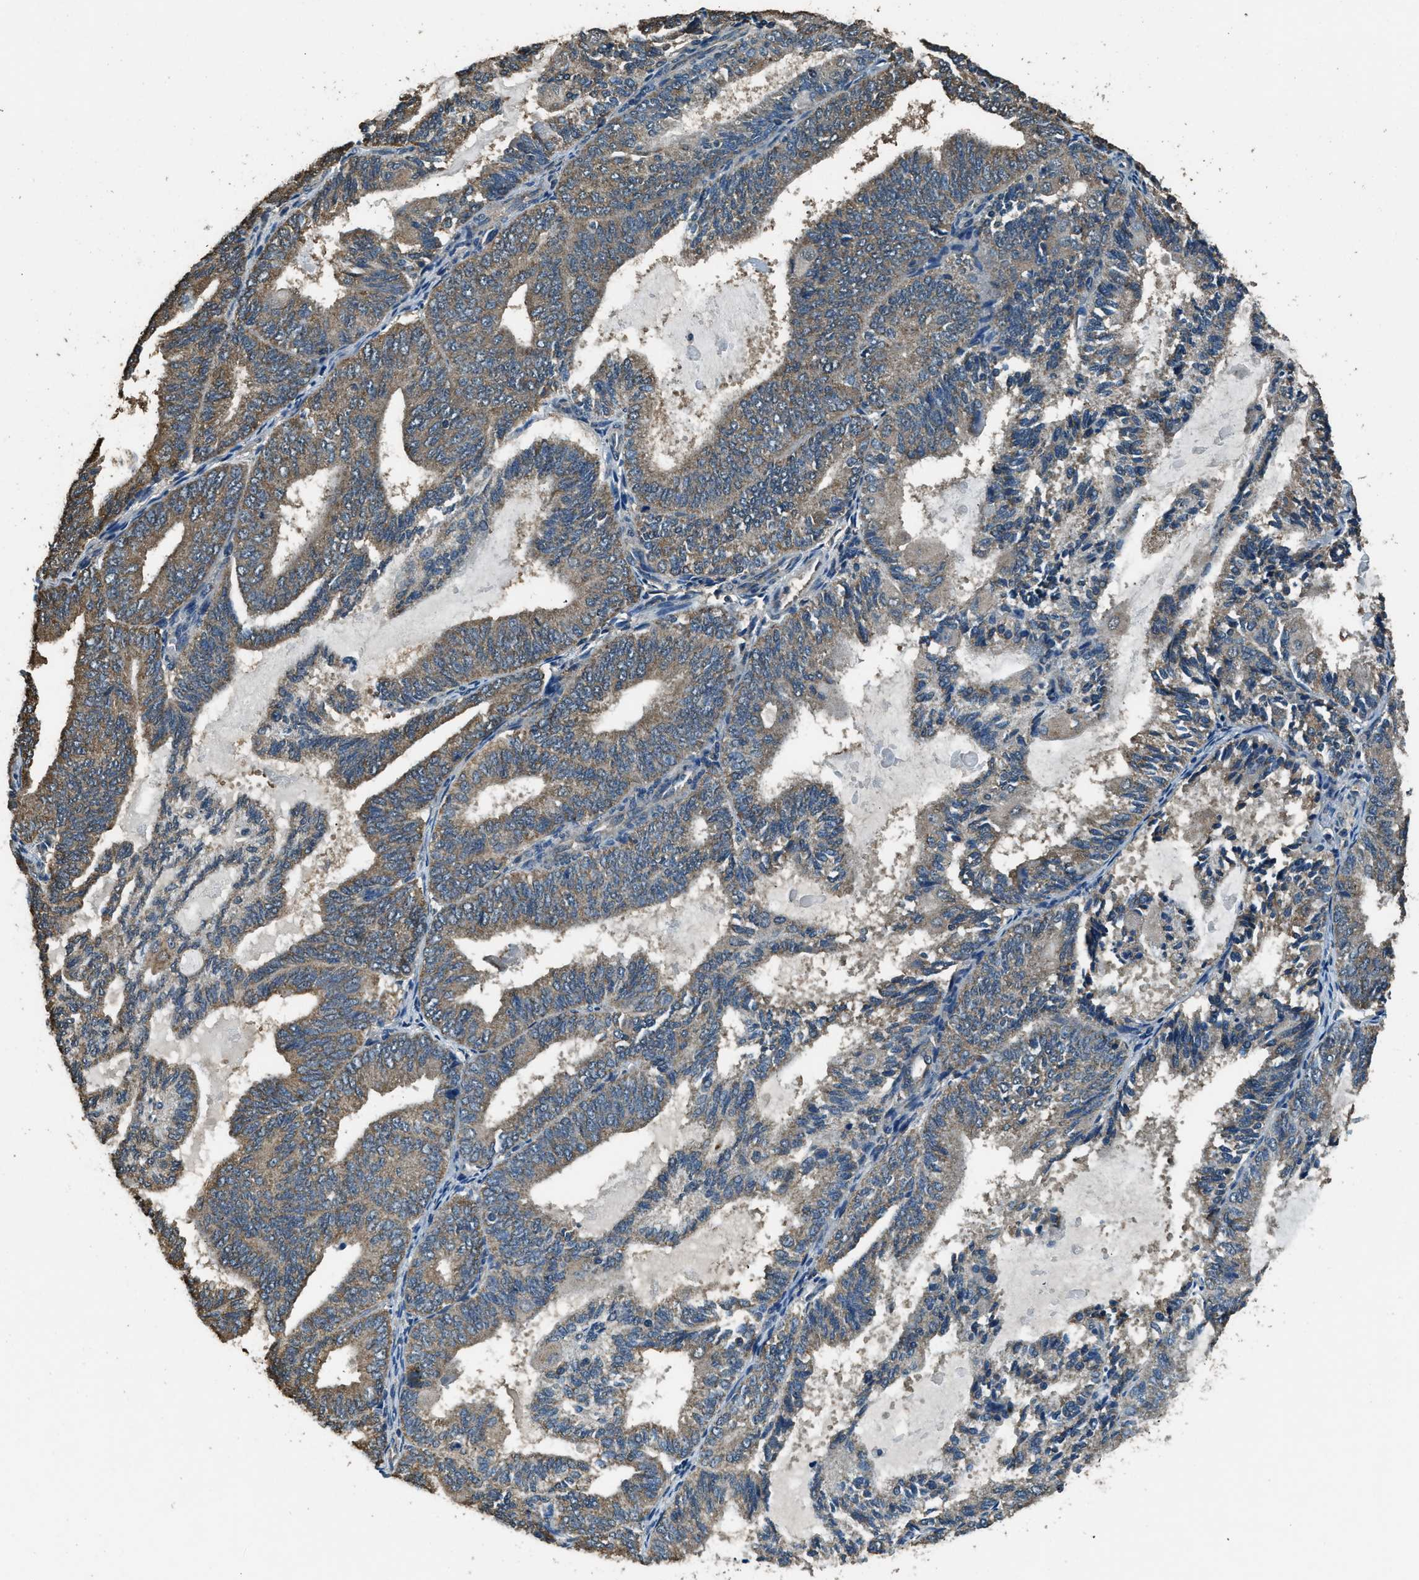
{"staining": {"intensity": "moderate", "quantity": "25%-75%", "location": "cytoplasmic/membranous"}, "tissue": "endometrial cancer", "cell_type": "Tumor cells", "image_type": "cancer", "snomed": [{"axis": "morphology", "description": "Adenocarcinoma, NOS"}, {"axis": "topography", "description": "Endometrium"}], "caption": "DAB immunohistochemical staining of human endometrial cancer exhibits moderate cytoplasmic/membranous protein positivity in approximately 25%-75% of tumor cells.", "gene": "SALL3", "patient": {"sex": "female", "age": 81}}